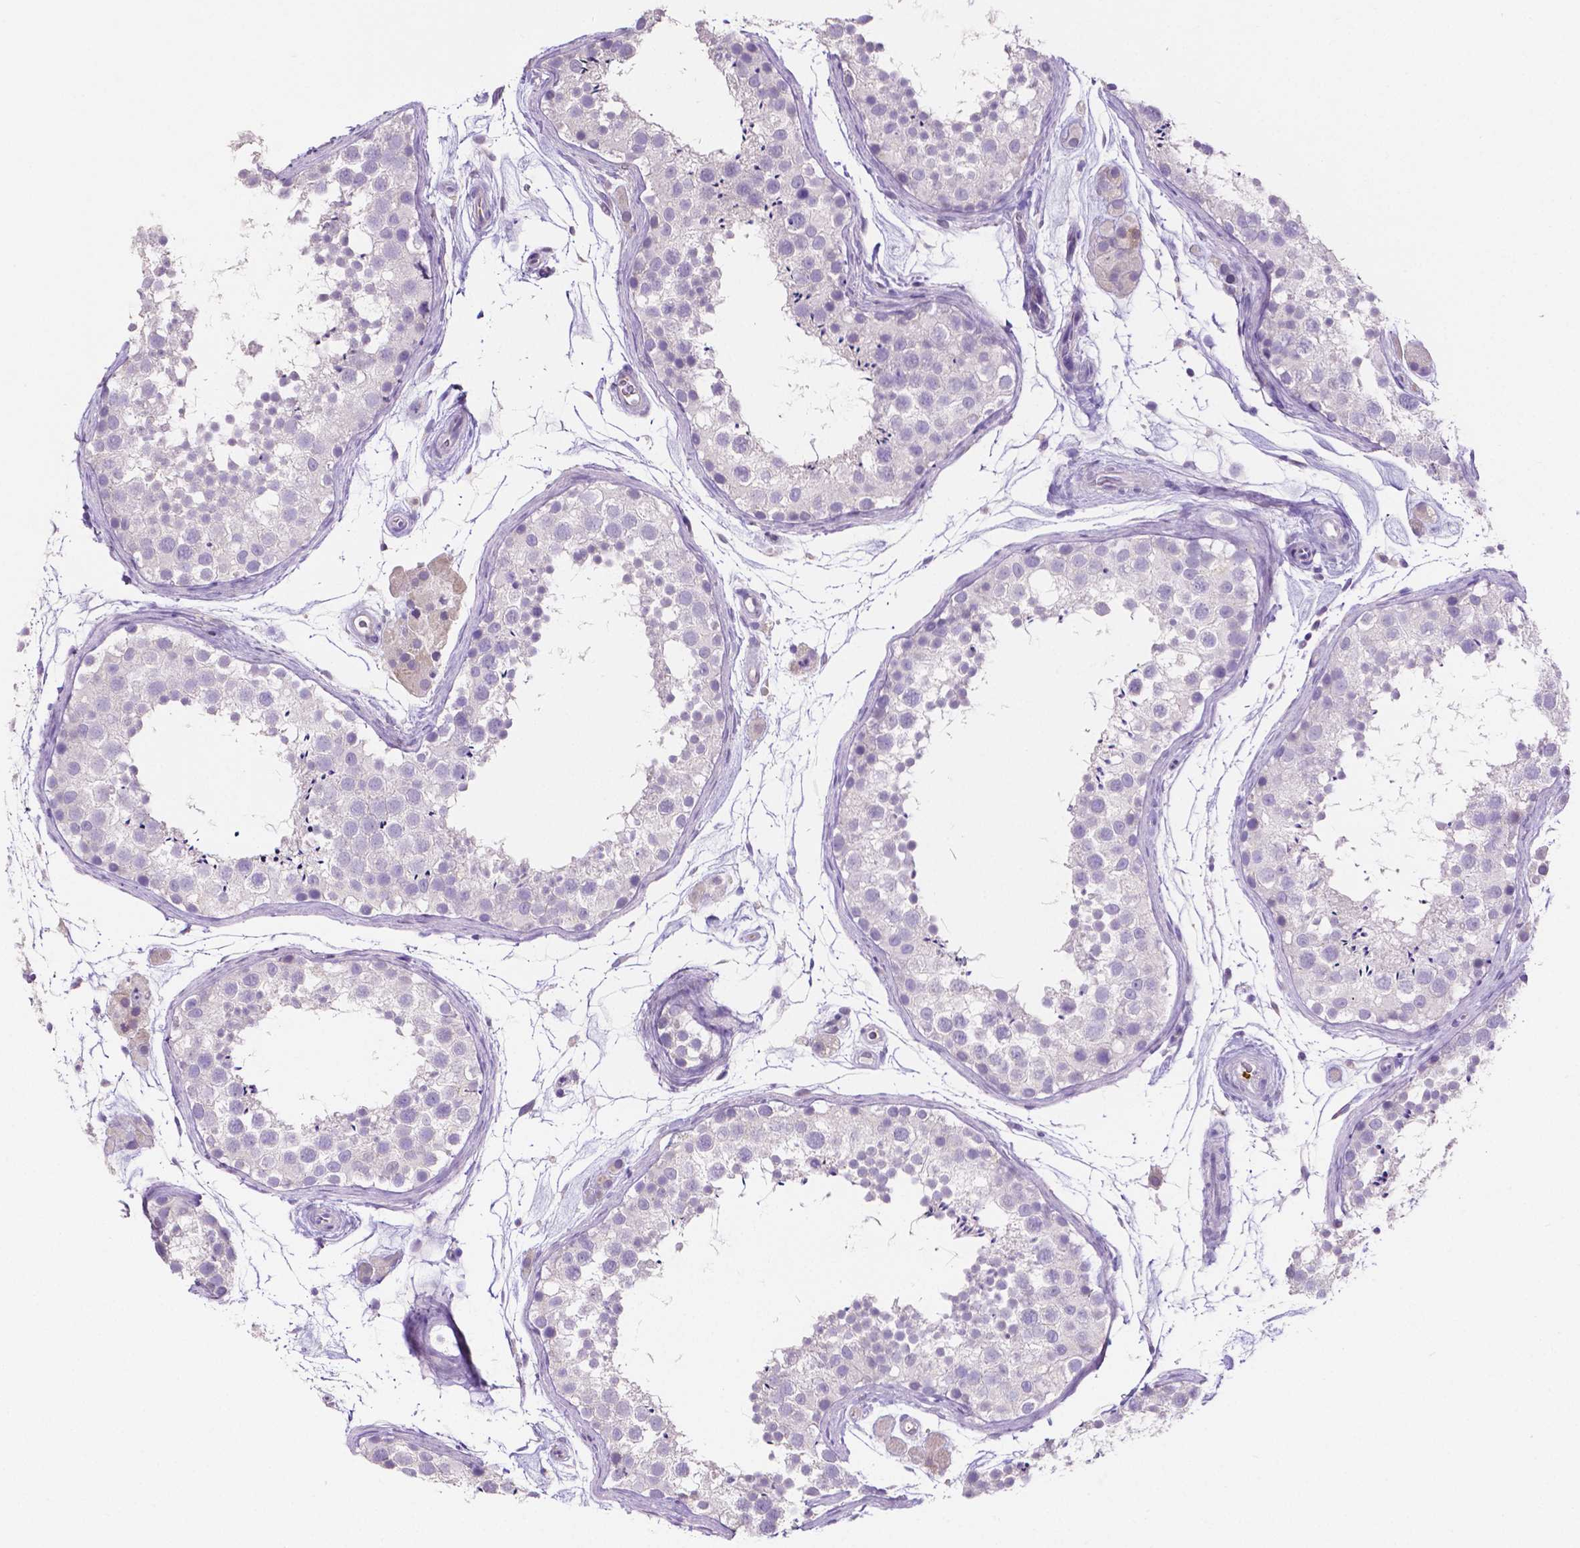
{"staining": {"intensity": "negative", "quantity": "none", "location": "none"}, "tissue": "testis", "cell_type": "Cells in seminiferous ducts", "image_type": "normal", "snomed": [{"axis": "morphology", "description": "Normal tissue, NOS"}, {"axis": "topography", "description": "Testis"}], "caption": "Immunohistochemistry (IHC) histopathology image of unremarkable testis: testis stained with DAB reveals no significant protein staining in cells in seminiferous ducts. (DAB (3,3'-diaminobenzidine) immunohistochemistry with hematoxylin counter stain).", "gene": "MMP9", "patient": {"sex": "male", "age": 41}}